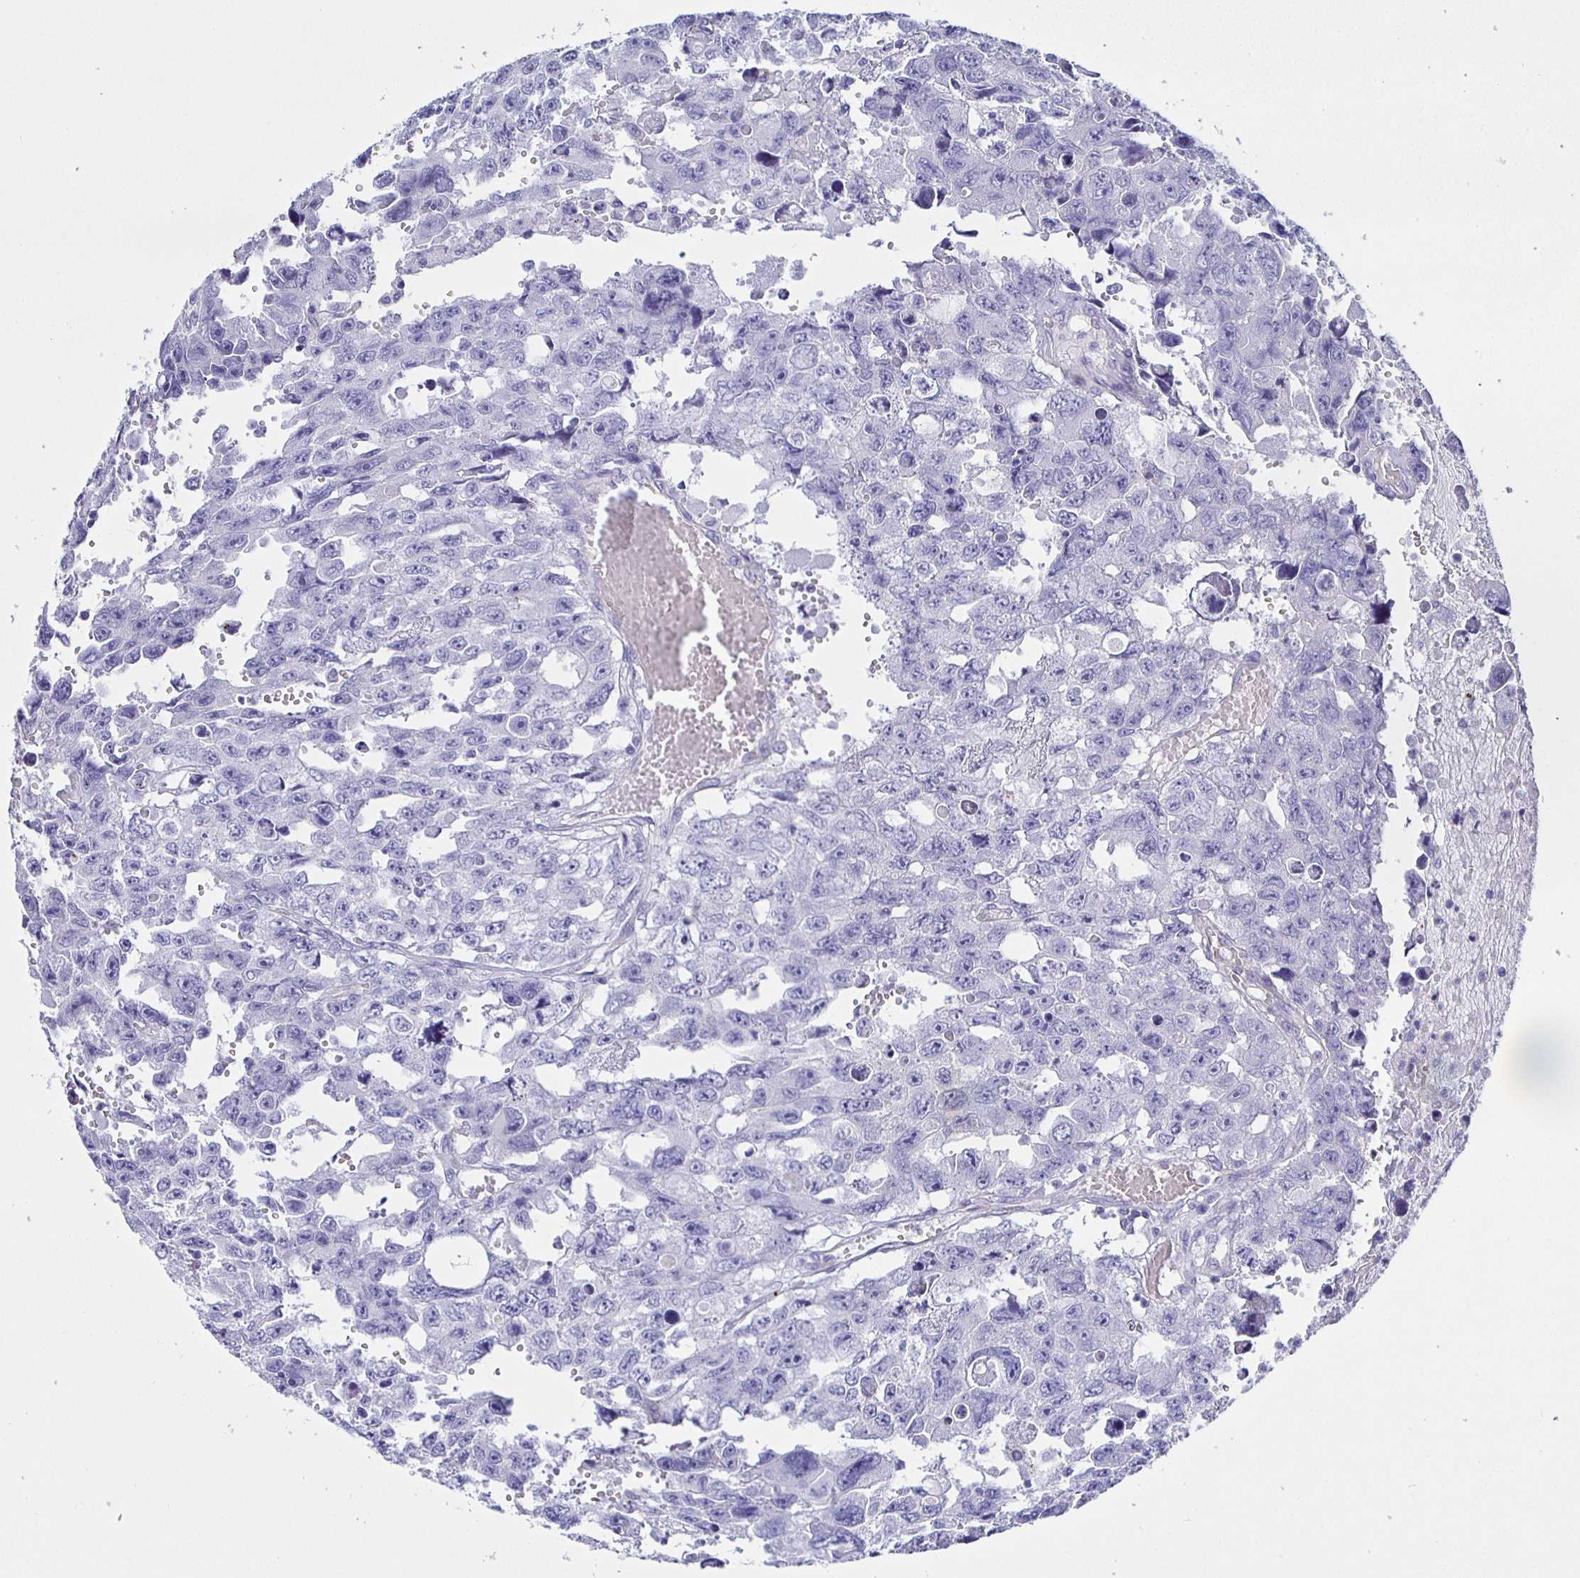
{"staining": {"intensity": "negative", "quantity": "none", "location": "none"}, "tissue": "testis cancer", "cell_type": "Tumor cells", "image_type": "cancer", "snomed": [{"axis": "morphology", "description": "Seminoma, NOS"}, {"axis": "topography", "description": "Testis"}], "caption": "Micrograph shows no protein expression in tumor cells of testis cancer (seminoma) tissue. The staining is performed using DAB (3,3'-diaminobenzidine) brown chromogen with nuclei counter-stained in using hematoxylin.", "gene": "HSPA4L", "patient": {"sex": "male", "age": 26}}